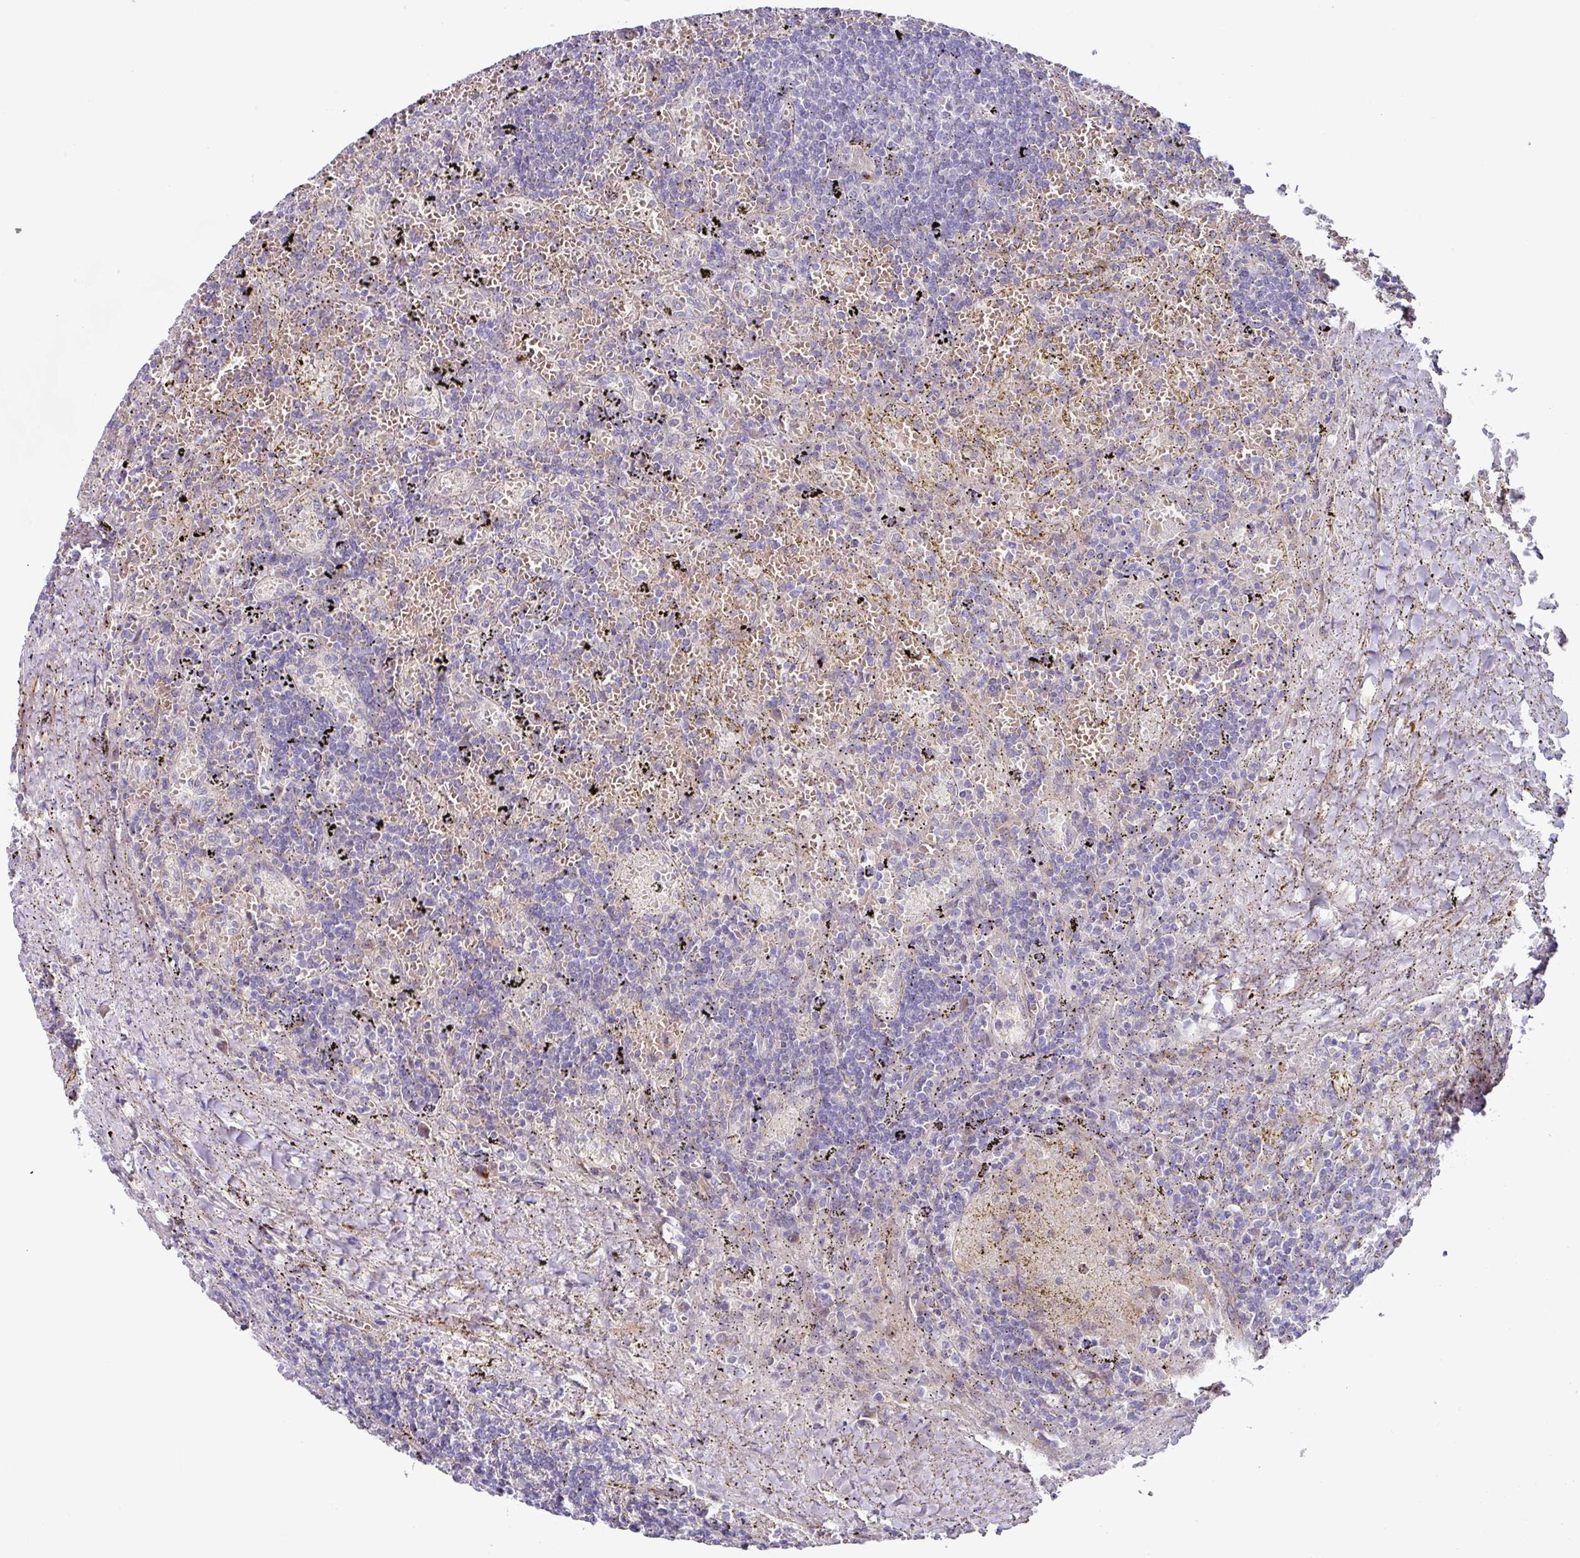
{"staining": {"intensity": "negative", "quantity": "none", "location": "none"}, "tissue": "lymphoma", "cell_type": "Tumor cells", "image_type": "cancer", "snomed": [{"axis": "morphology", "description": "Malignant lymphoma, non-Hodgkin's type, Low grade"}, {"axis": "topography", "description": "Spleen"}], "caption": "The image shows no significant staining in tumor cells of lymphoma. (Brightfield microscopy of DAB (3,3'-diaminobenzidine) immunohistochemistry at high magnification).", "gene": "TARM1", "patient": {"sex": "male", "age": 76}}